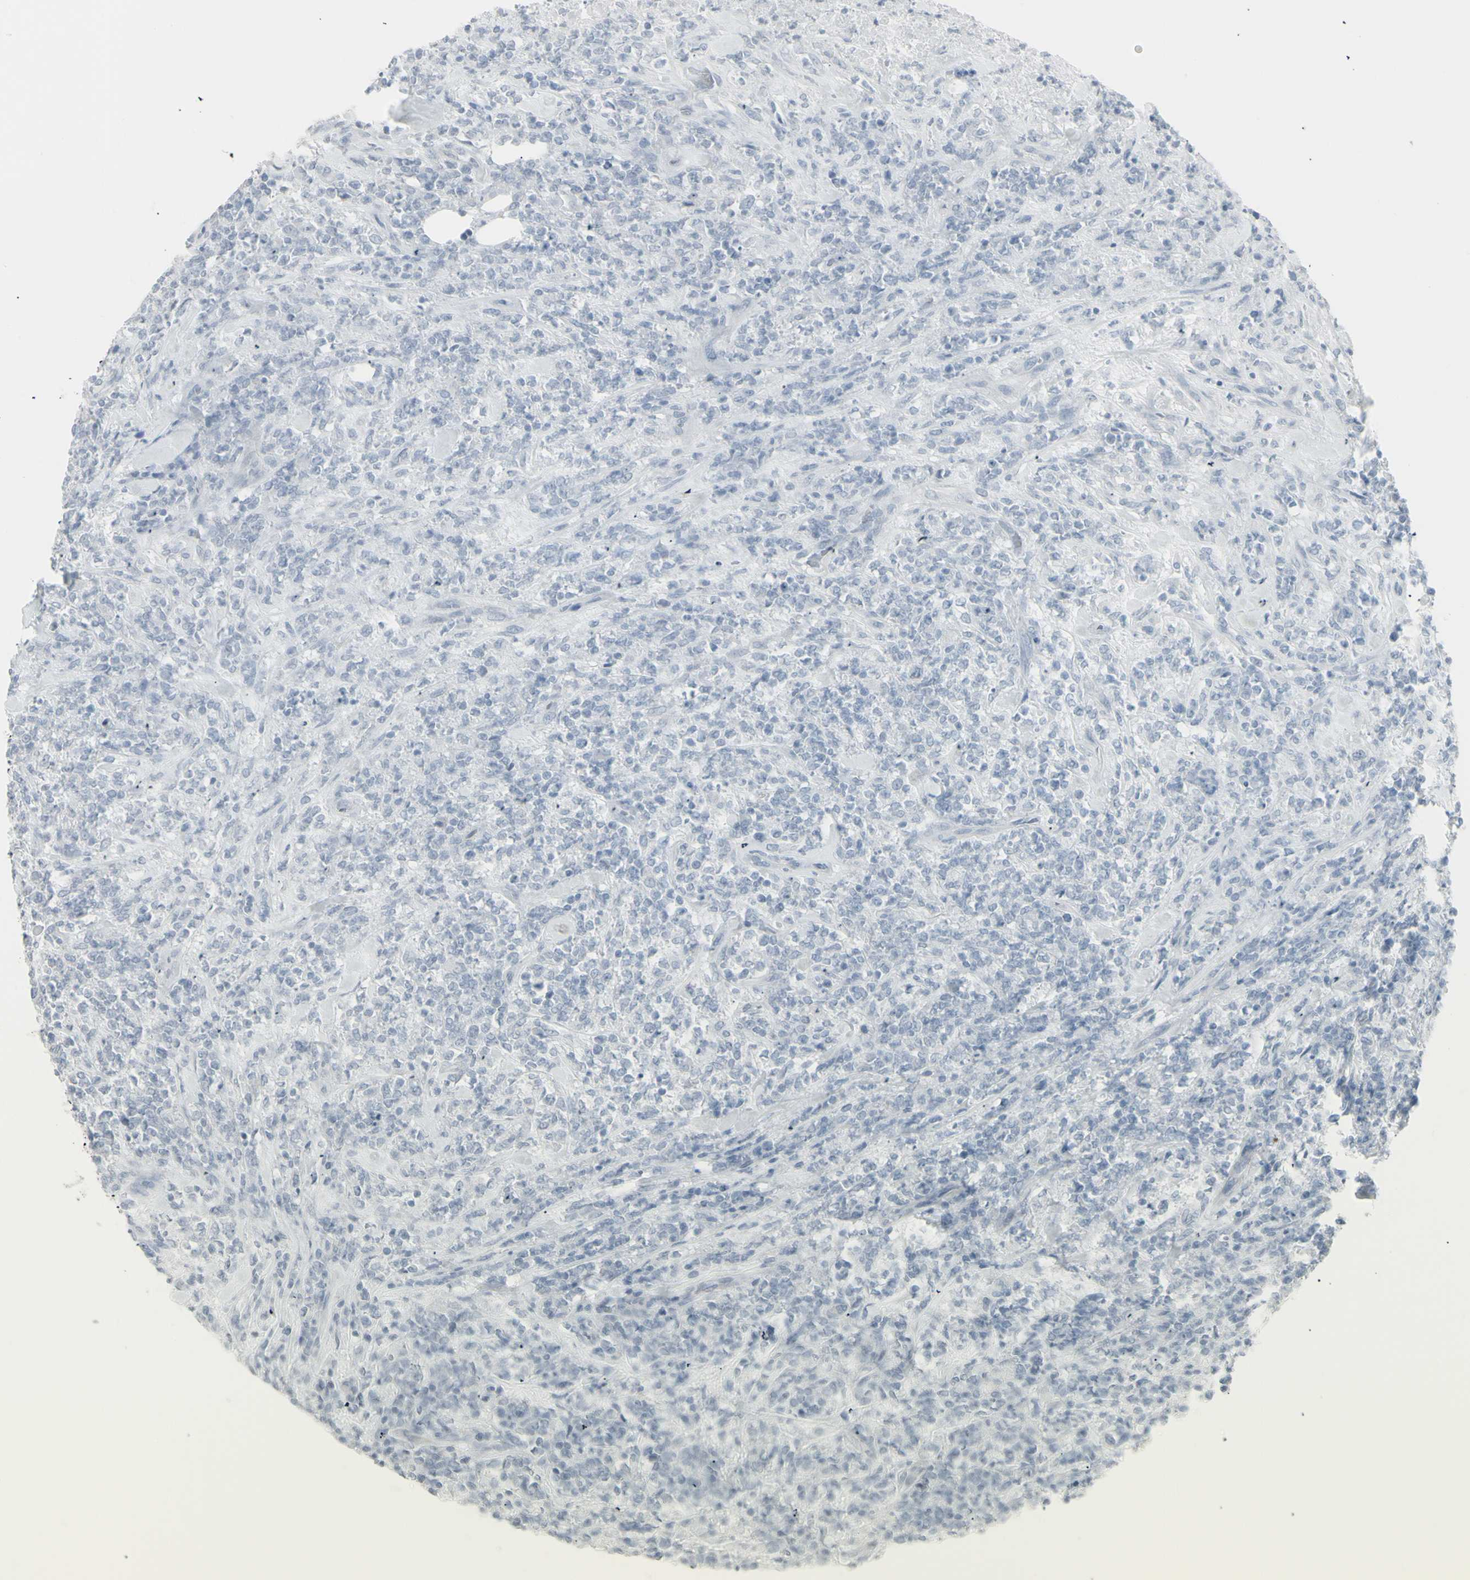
{"staining": {"intensity": "negative", "quantity": "none", "location": "none"}, "tissue": "lymphoma", "cell_type": "Tumor cells", "image_type": "cancer", "snomed": [{"axis": "morphology", "description": "Malignant lymphoma, non-Hodgkin's type, High grade"}, {"axis": "topography", "description": "Soft tissue"}], "caption": "Protein analysis of high-grade malignant lymphoma, non-Hodgkin's type shows no significant staining in tumor cells. (Brightfield microscopy of DAB immunohistochemistry at high magnification).", "gene": "YBX2", "patient": {"sex": "male", "age": 18}}